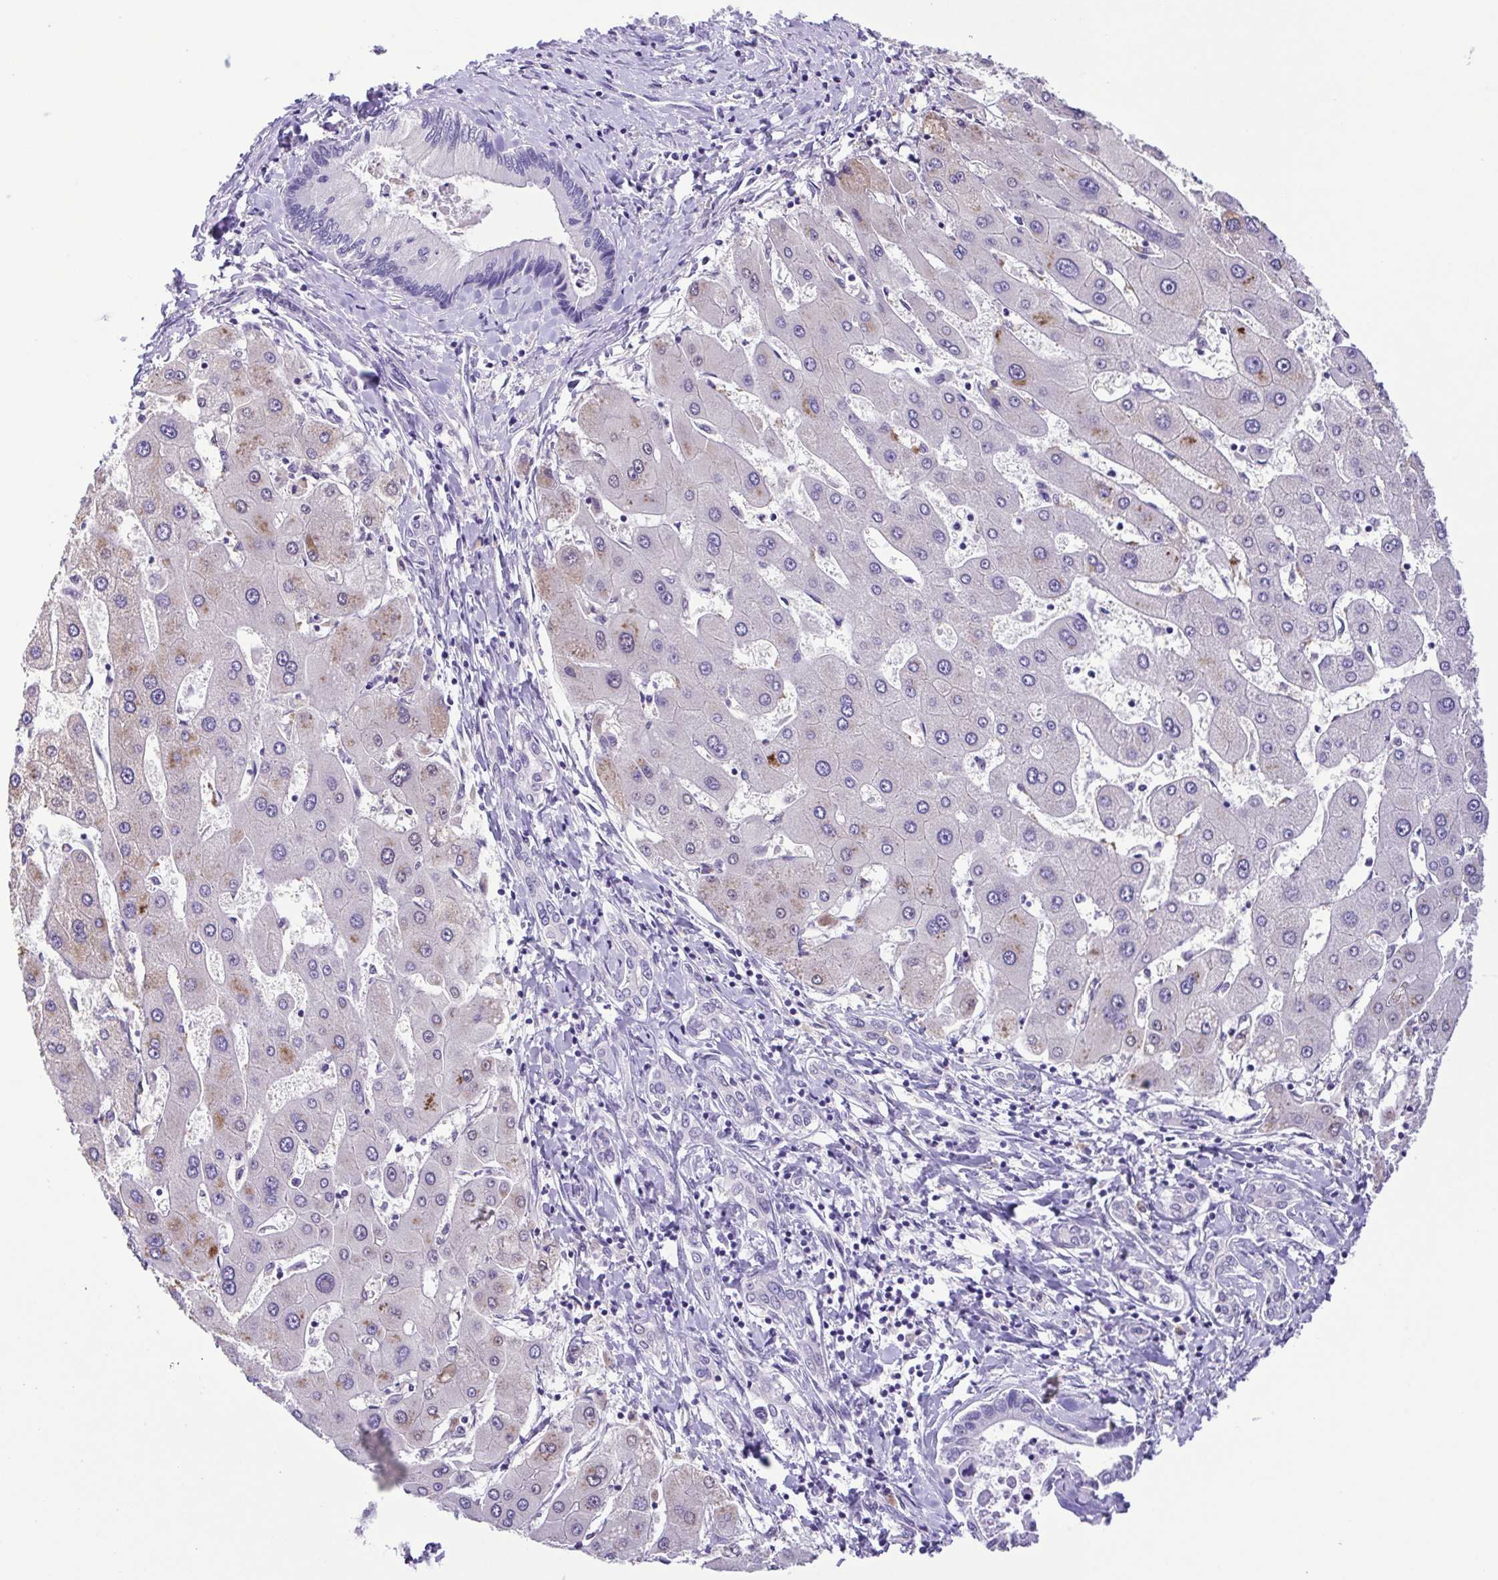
{"staining": {"intensity": "negative", "quantity": "none", "location": "none"}, "tissue": "liver cancer", "cell_type": "Tumor cells", "image_type": "cancer", "snomed": [{"axis": "morphology", "description": "Cholangiocarcinoma"}, {"axis": "topography", "description": "Liver"}], "caption": "Image shows no protein staining in tumor cells of liver cancer (cholangiocarcinoma) tissue.", "gene": "IGFL1", "patient": {"sex": "male", "age": 66}}